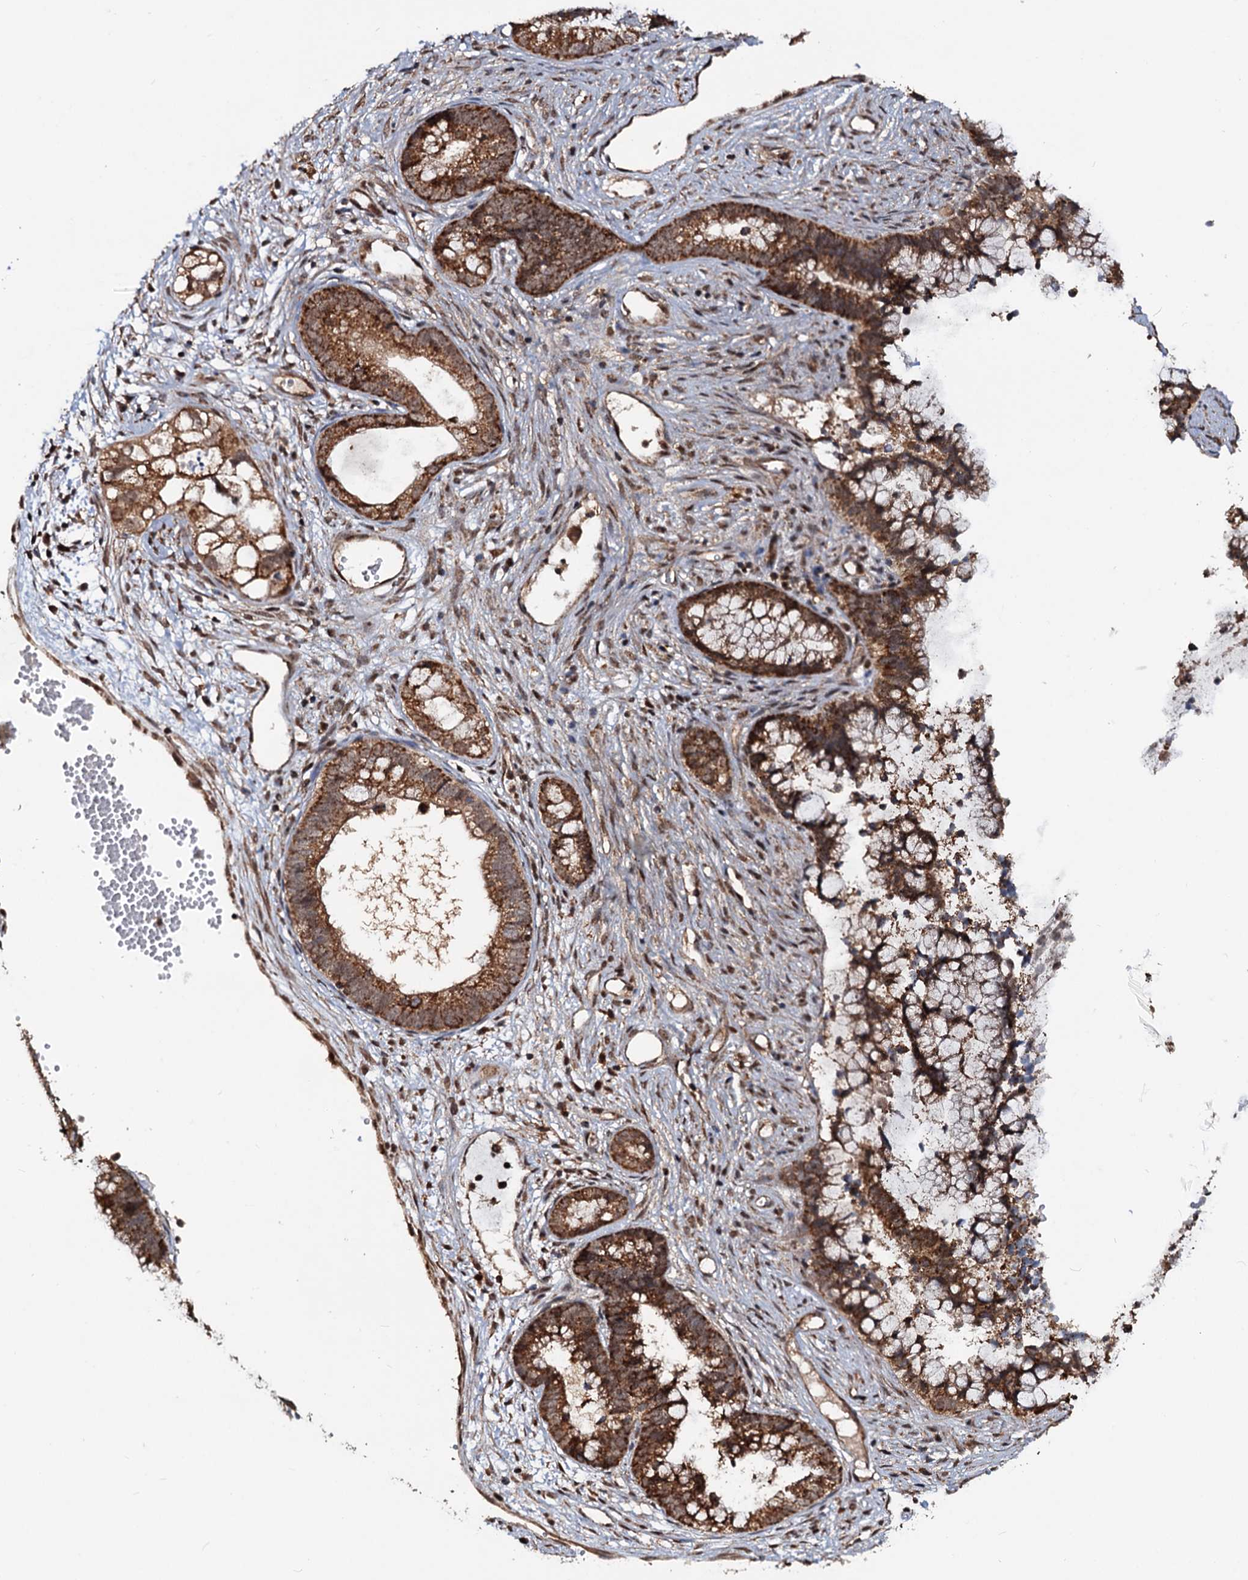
{"staining": {"intensity": "strong", "quantity": ">75%", "location": "cytoplasmic/membranous"}, "tissue": "cervical cancer", "cell_type": "Tumor cells", "image_type": "cancer", "snomed": [{"axis": "morphology", "description": "Adenocarcinoma, NOS"}, {"axis": "topography", "description": "Cervix"}], "caption": "Immunohistochemical staining of human cervical cancer shows high levels of strong cytoplasmic/membranous expression in approximately >75% of tumor cells.", "gene": "CEP76", "patient": {"sex": "female", "age": 44}}